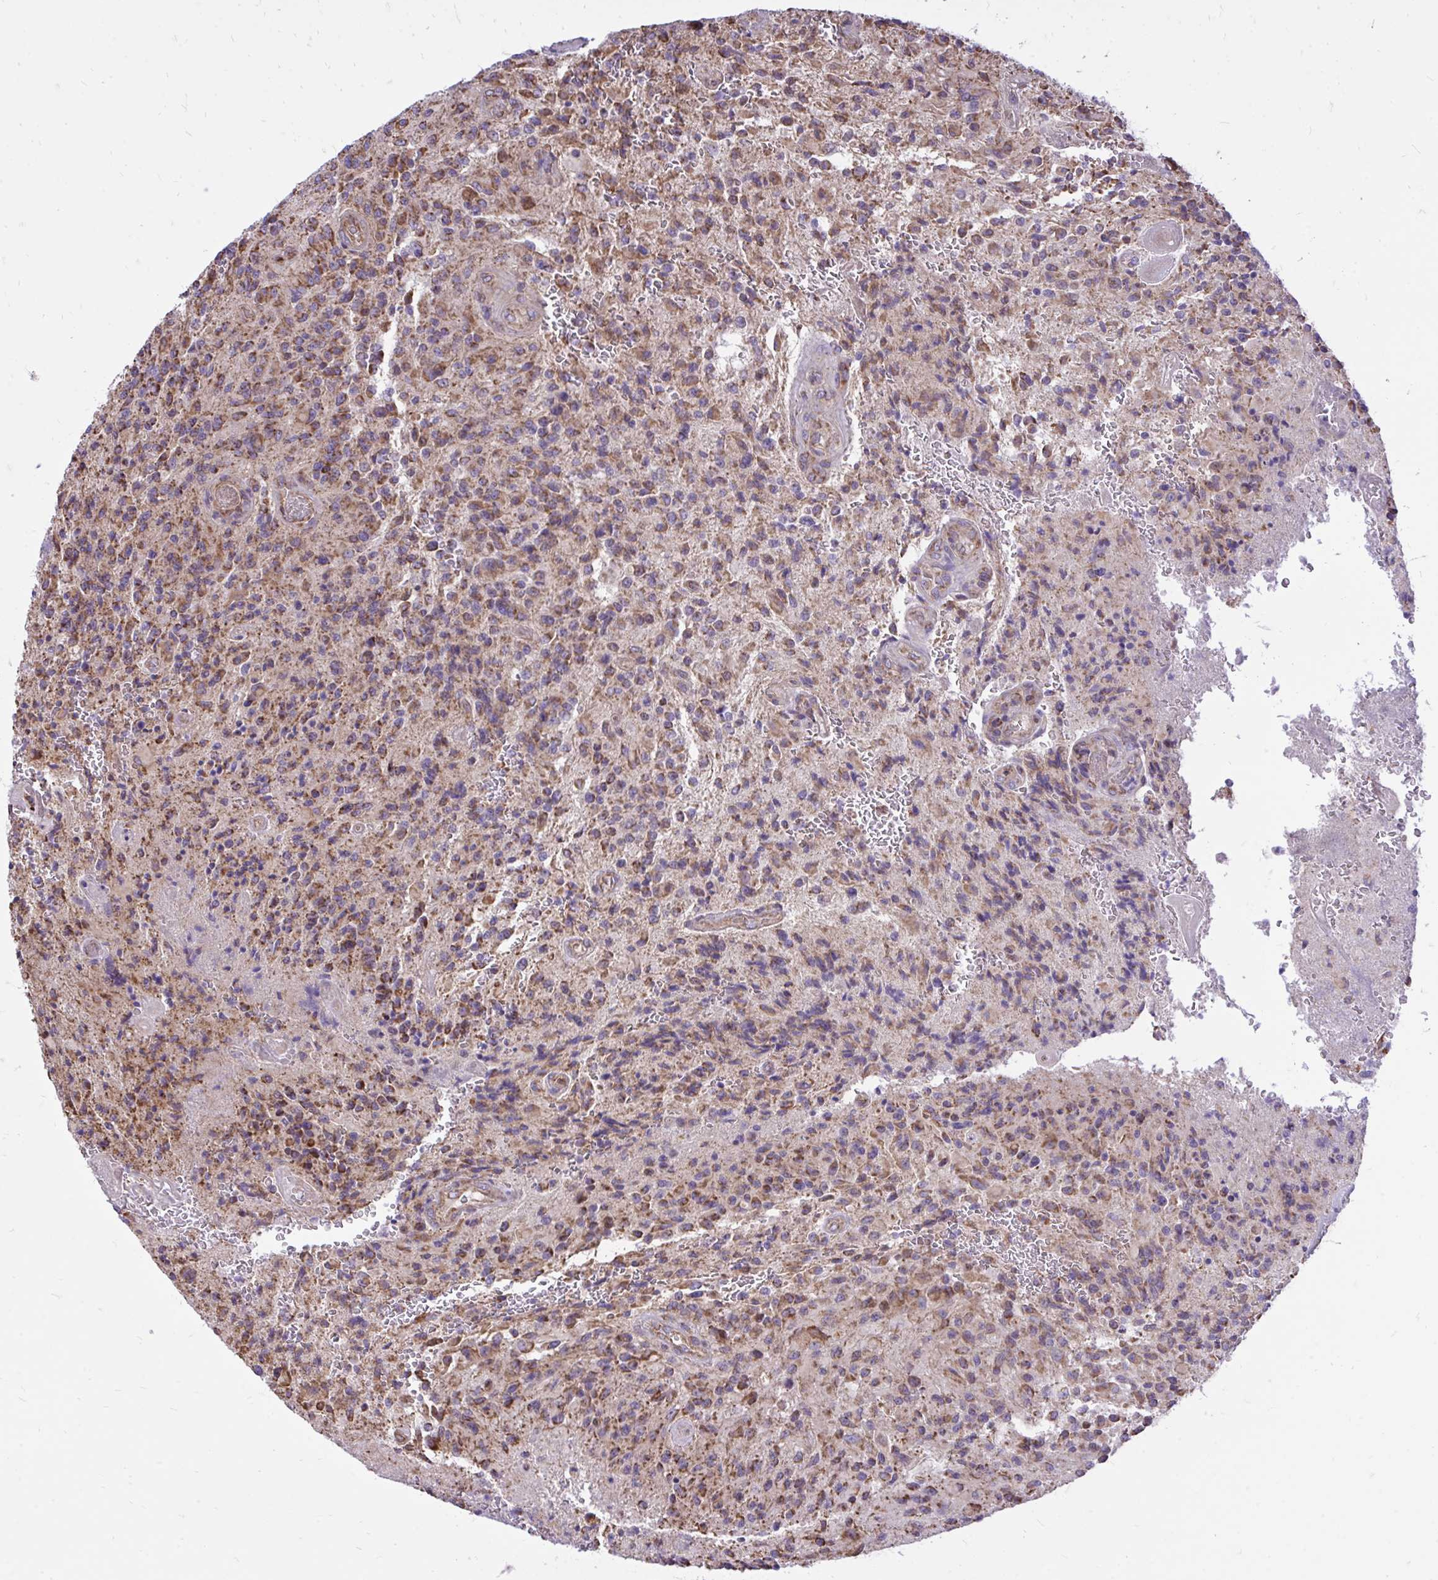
{"staining": {"intensity": "moderate", "quantity": "25%-75%", "location": "cytoplasmic/membranous"}, "tissue": "glioma", "cell_type": "Tumor cells", "image_type": "cancer", "snomed": [{"axis": "morphology", "description": "Normal tissue, NOS"}, {"axis": "morphology", "description": "Glioma, malignant, High grade"}, {"axis": "topography", "description": "Cerebral cortex"}], "caption": "A photomicrograph of human malignant glioma (high-grade) stained for a protein shows moderate cytoplasmic/membranous brown staining in tumor cells.", "gene": "ATP13A2", "patient": {"sex": "male", "age": 56}}